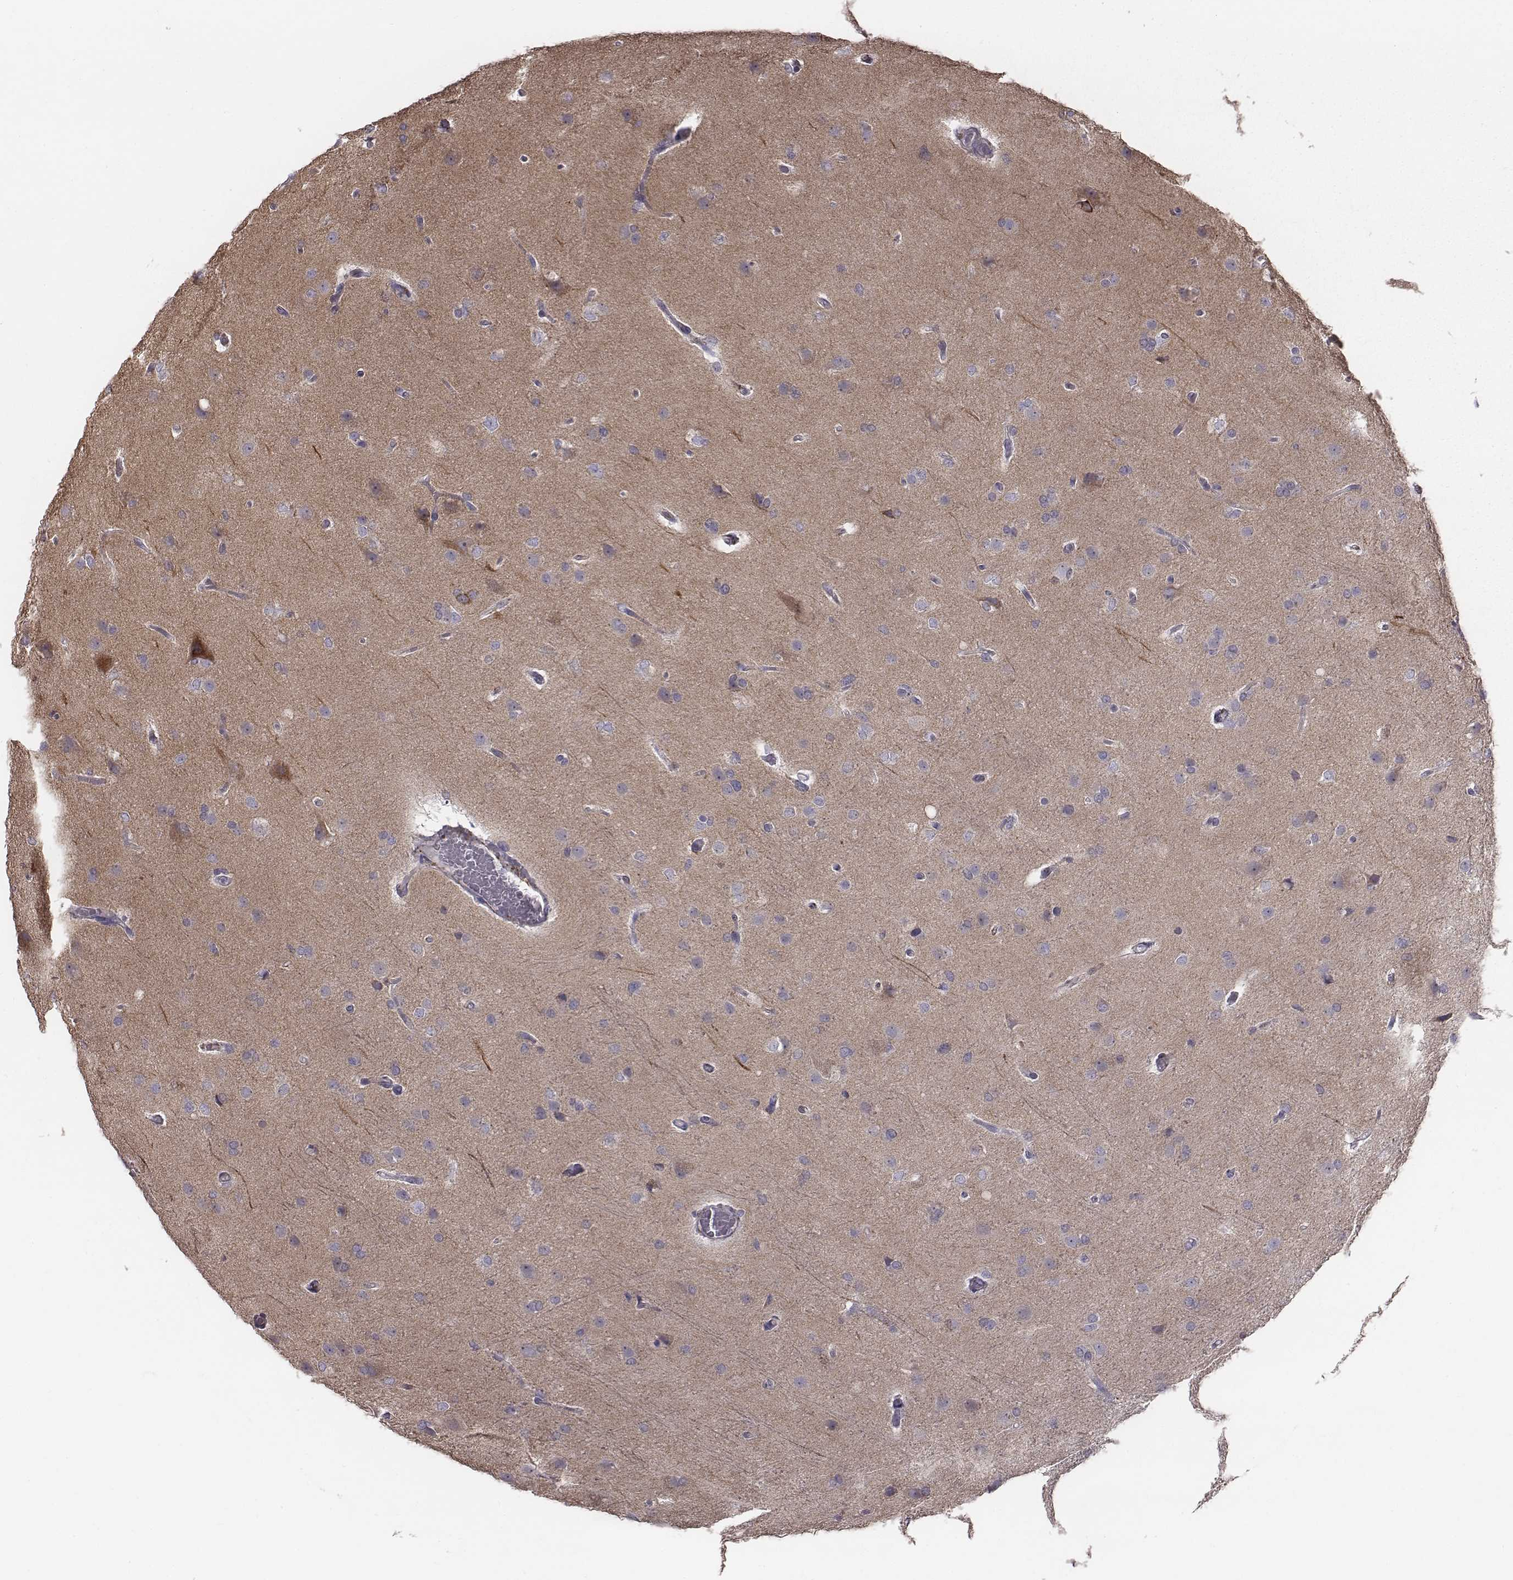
{"staining": {"intensity": "negative", "quantity": "none", "location": "none"}, "tissue": "glioma", "cell_type": "Tumor cells", "image_type": "cancer", "snomed": [{"axis": "morphology", "description": "Glioma, malignant, High grade"}, {"axis": "topography", "description": "Brain"}], "caption": "This is an immunohistochemistry (IHC) micrograph of human glioma. There is no positivity in tumor cells.", "gene": "PRKCZ", "patient": {"sex": "male", "age": 68}}